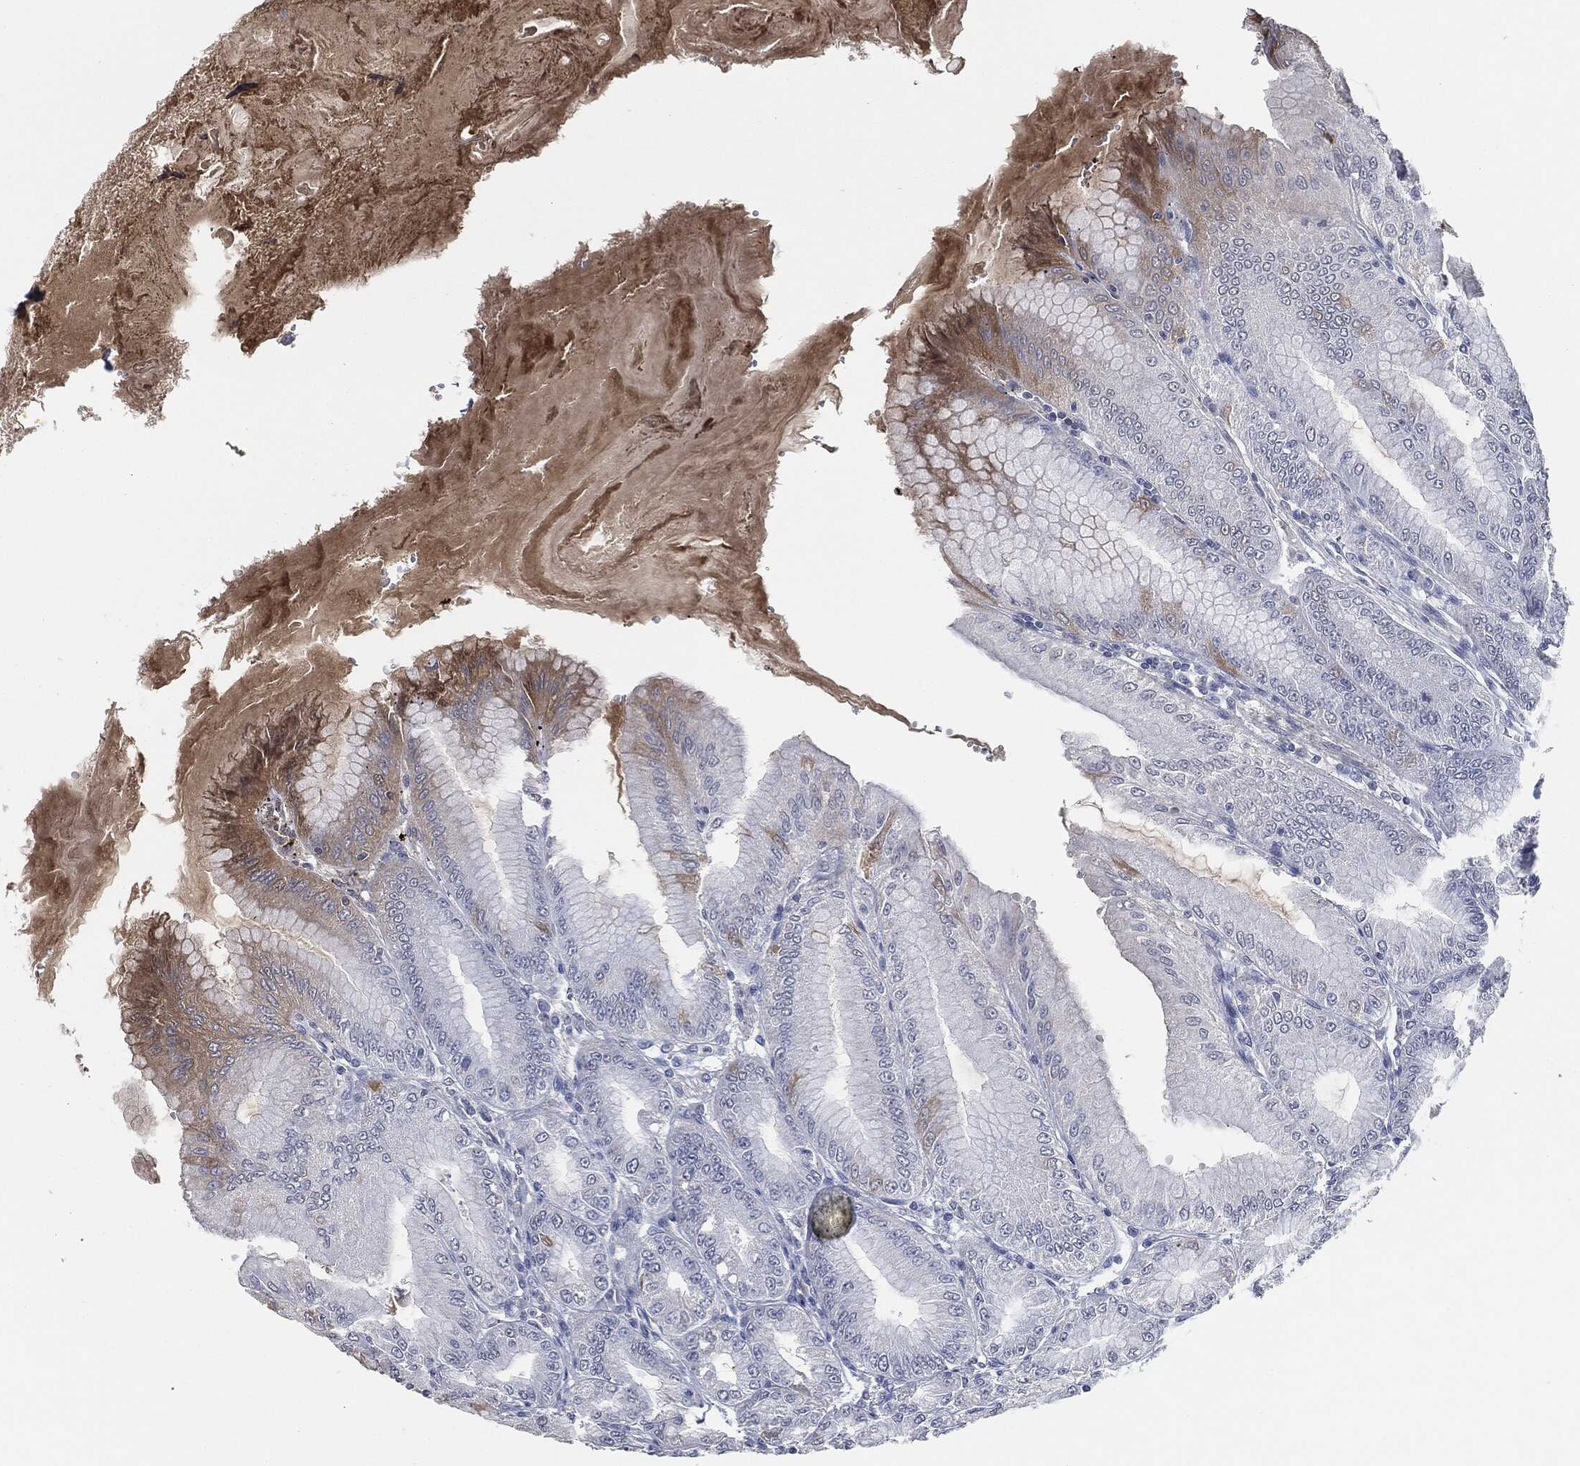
{"staining": {"intensity": "negative", "quantity": "none", "location": "none"}, "tissue": "stomach", "cell_type": "Glandular cells", "image_type": "normal", "snomed": [{"axis": "morphology", "description": "Normal tissue, NOS"}, {"axis": "topography", "description": "Stomach"}], "caption": "Immunohistochemistry (IHC) photomicrograph of benign stomach: stomach stained with DAB demonstrates no significant protein expression in glandular cells.", "gene": "SIGLEC7", "patient": {"sex": "male", "age": 71}}